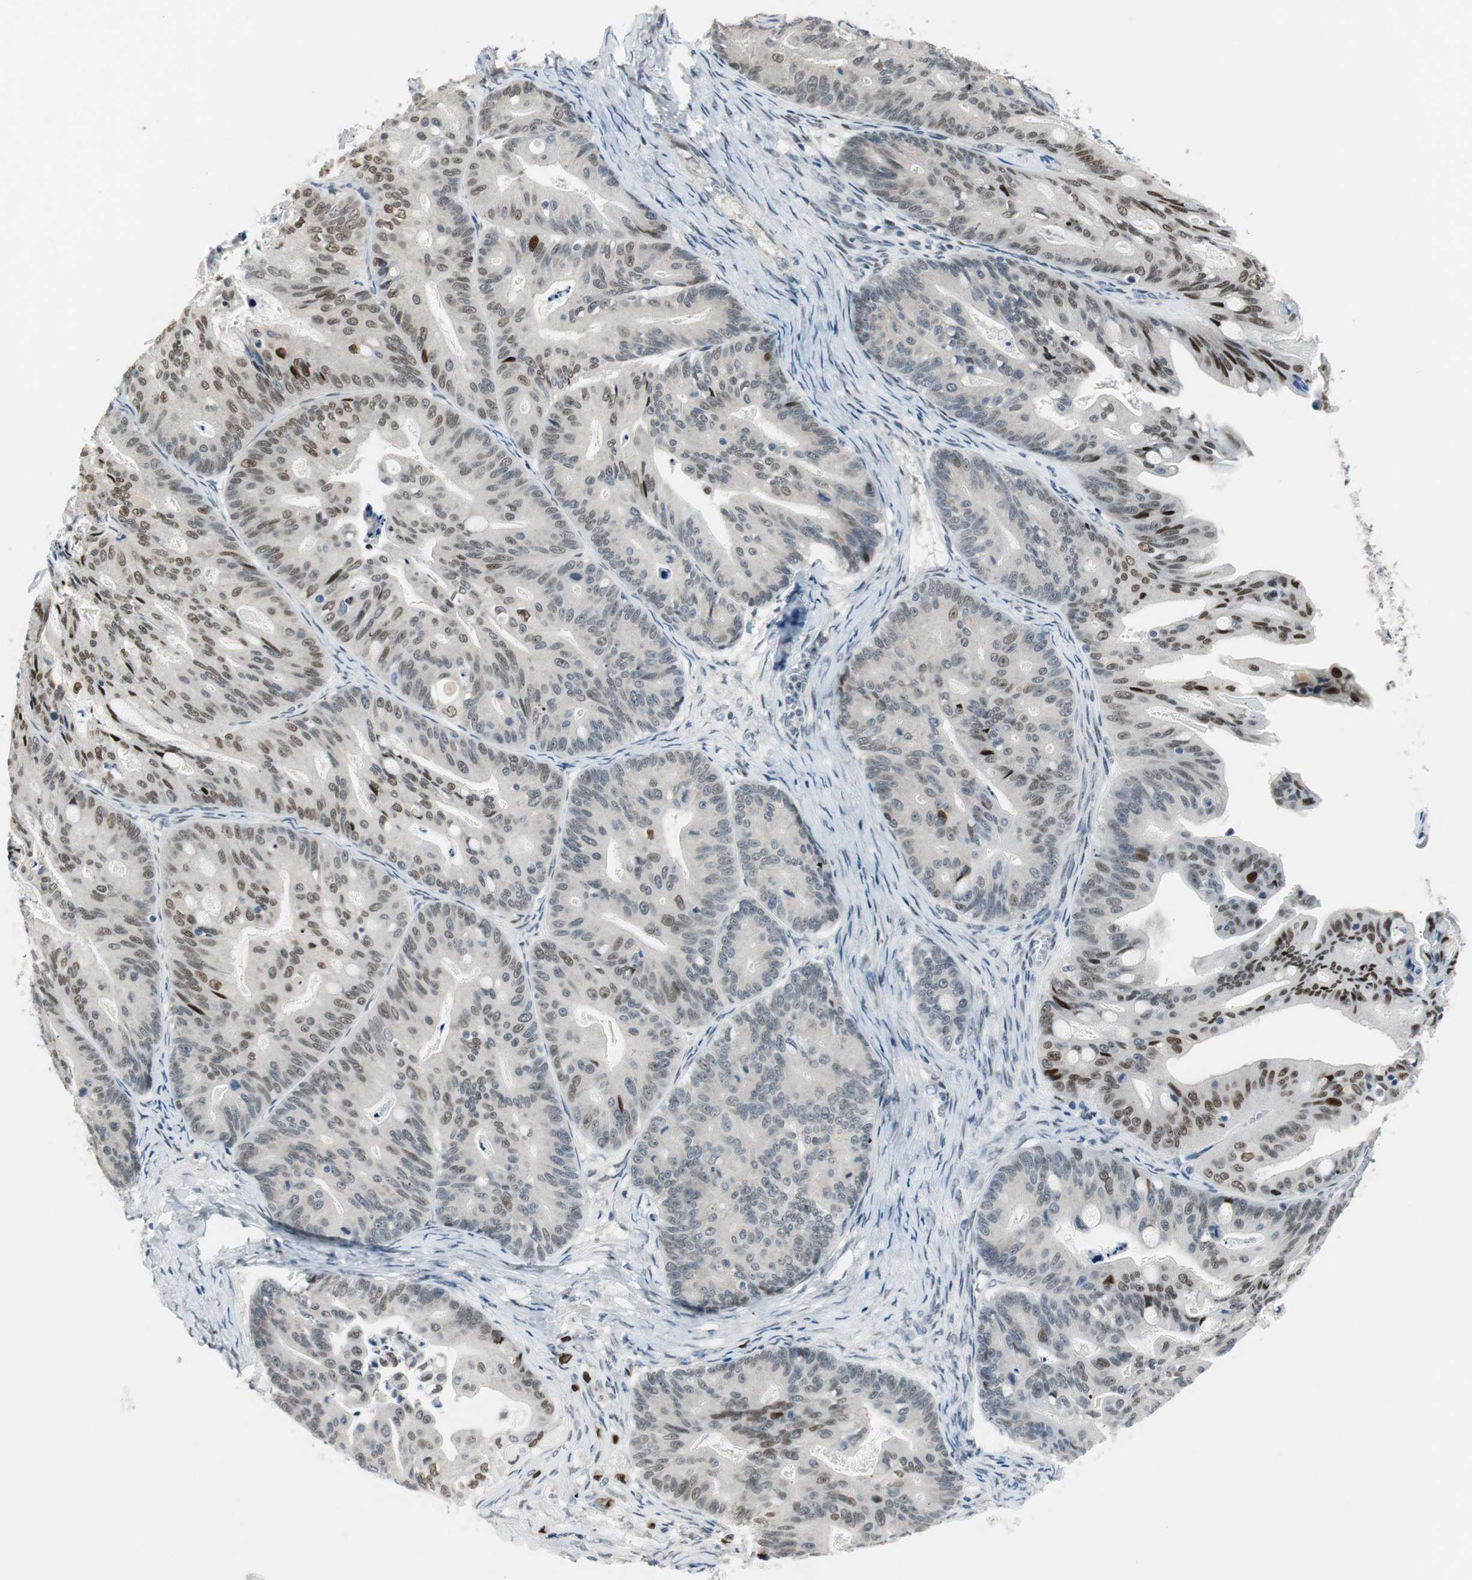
{"staining": {"intensity": "strong", "quantity": "<25%", "location": "nuclear"}, "tissue": "ovarian cancer", "cell_type": "Tumor cells", "image_type": "cancer", "snomed": [{"axis": "morphology", "description": "Cystadenocarcinoma, mucinous, NOS"}, {"axis": "topography", "description": "Ovary"}], "caption": "Immunohistochemistry of ovarian mucinous cystadenocarcinoma reveals medium levels of strong nuclear staining in approximately <25% of tumor cells. The protein of interest is shown in brown color, while the nuclei are stained blue.", "gene": "AJUBA", "patient": {"sex": "female", "age": 36}}